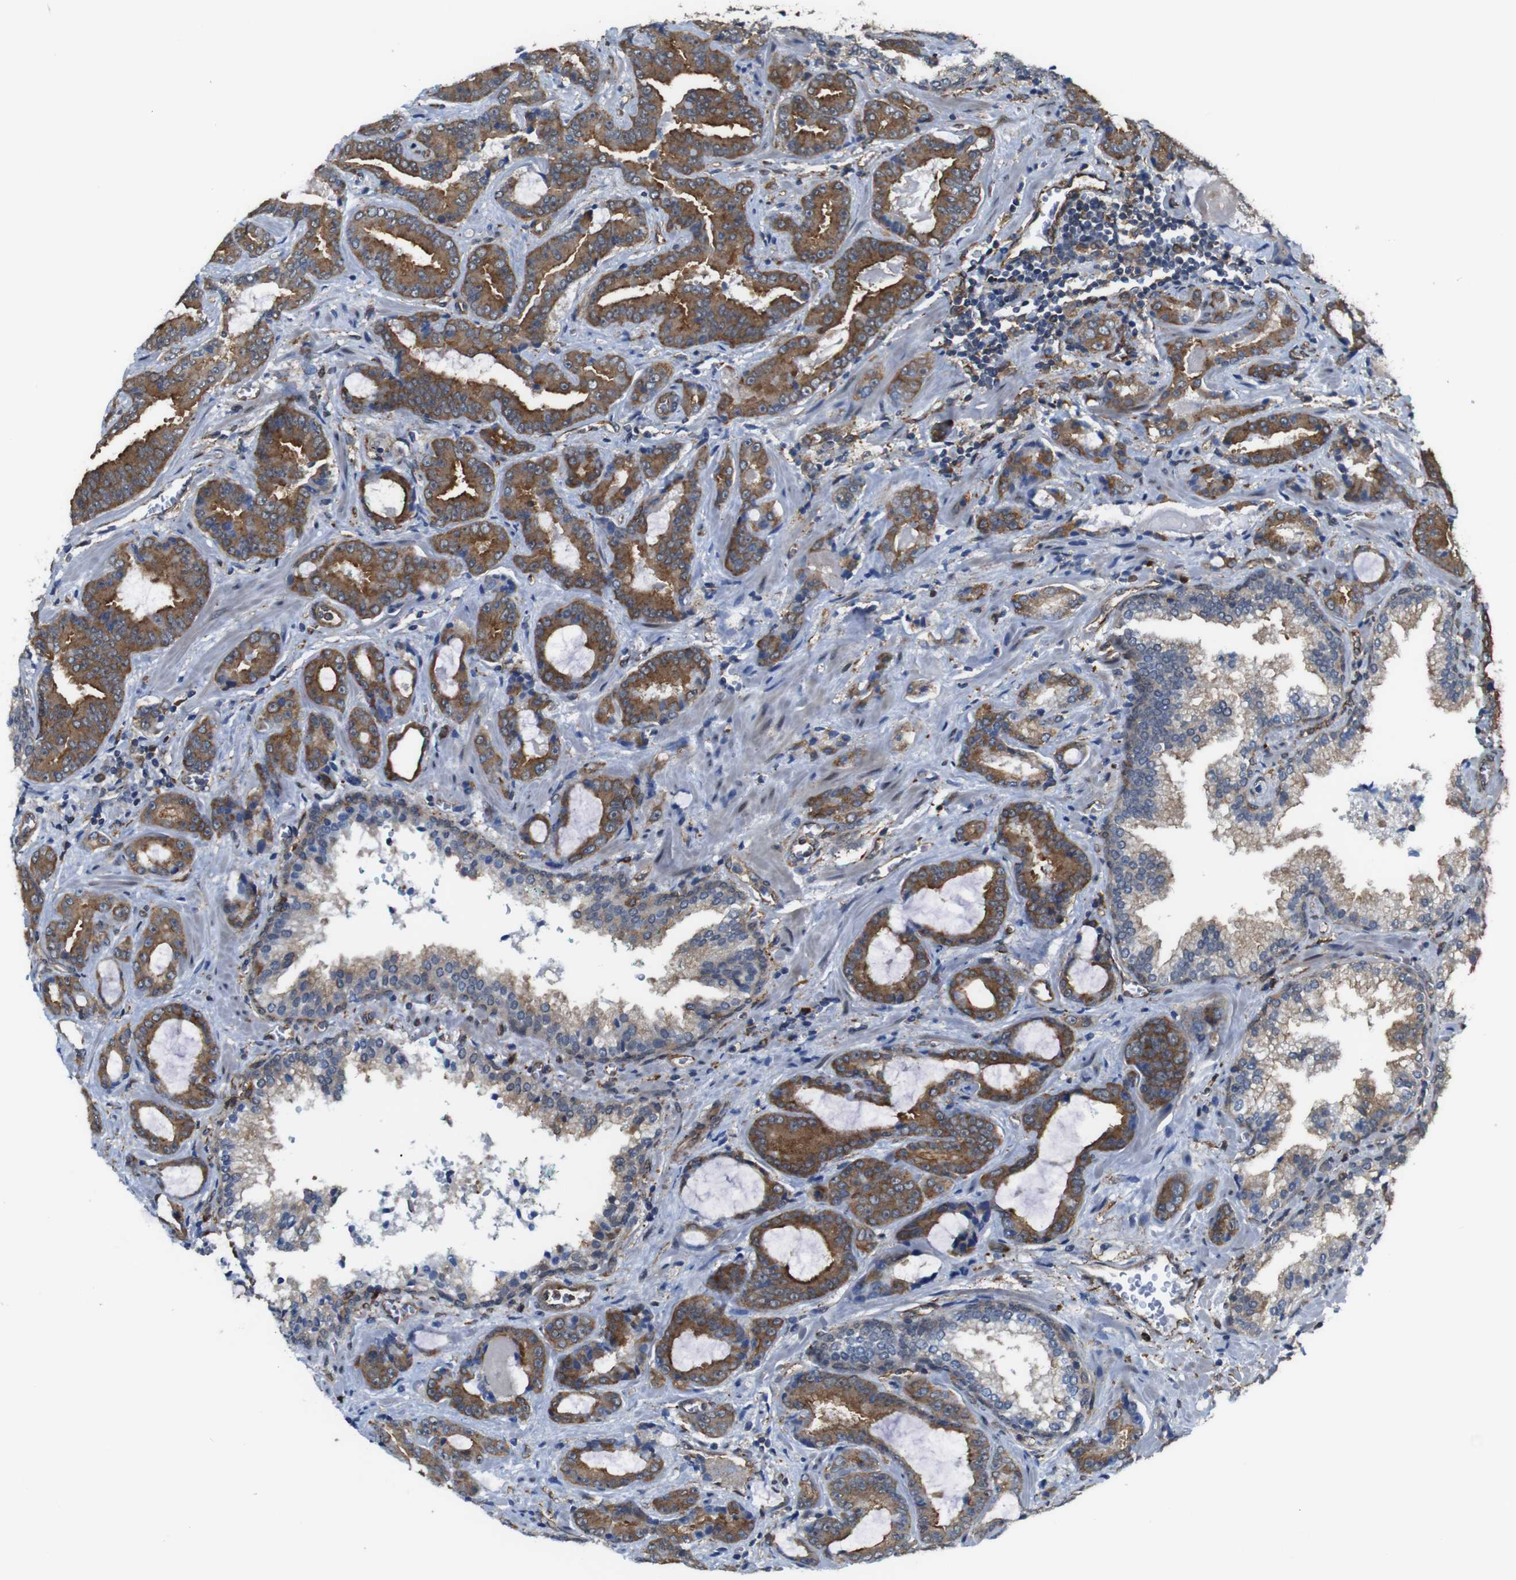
{"staining": {"intensity": "strong", "quantity": ">75%", "location": "cytoplasmic/membranous"}, "tissue": "prostate cancer", "cell_type": "Tumor cells", "image_type": "cancer", "snomed": [{"axis": "morphology", "description": "Adenocarcinoma, Low grade"}, {"axis": "topography", "description": "Prostate"}], "caption": "High-power microscopy captured an immunohistochemistry micrograph of prostate low-grade adenocarcinoma, revealing strong cytoplasmic/membranous positivity in approximately >75% of tumor cells.", "gene": "PTGER4", "patient": {"sex": "male", "age": 60}}